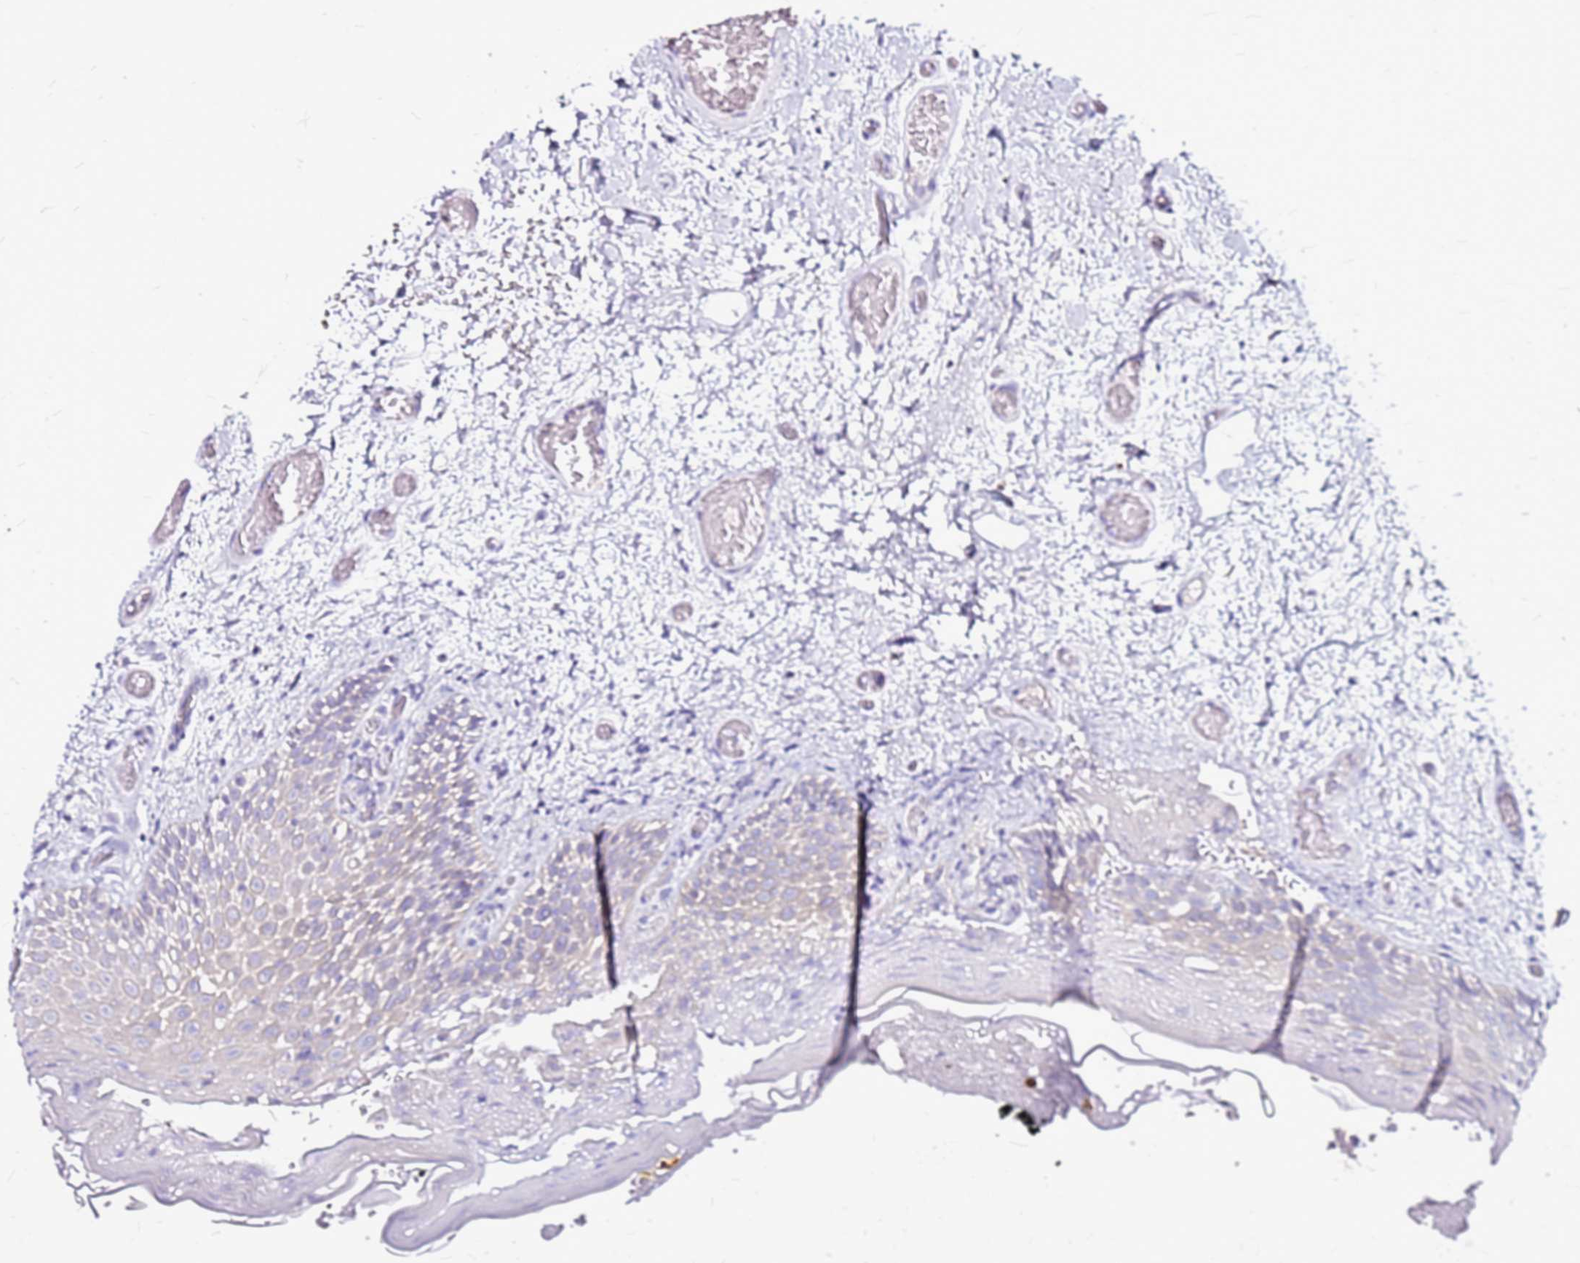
{"staining": {"intensity": "weak", "quantity": "<25%", "location": "cytoplasmic/membranous"}, "tissue": "oral mucosa", "cell_type": "Squamous epithelial cells", "image_type": "normal", "snomed": [{"axis": "morphology", "description": "Normal tissue, NOS"}, {"axis": "morphology", "description": "Squamous cell carcinoma, NOS"}, {"axis": "topography", "description": "Oral tissue"}, {"axis": "topography", "description": "Tounge, NOS"}, {"axis": "topography", "description": "Head-Neck"}], "caption": "High magnification brightfield microscopy of unremarkable oral mucosa stained with DAB (3,3'-diaminobenzidine) (brown) and counterstained with hematoxylin (blue): squamous epithelial cells show no significant positivity. (Immunohistochemistry, brightfield microscopy, high magnification).", "gene": "CASD1", "patient": {"sex": "male", "age": 76}}